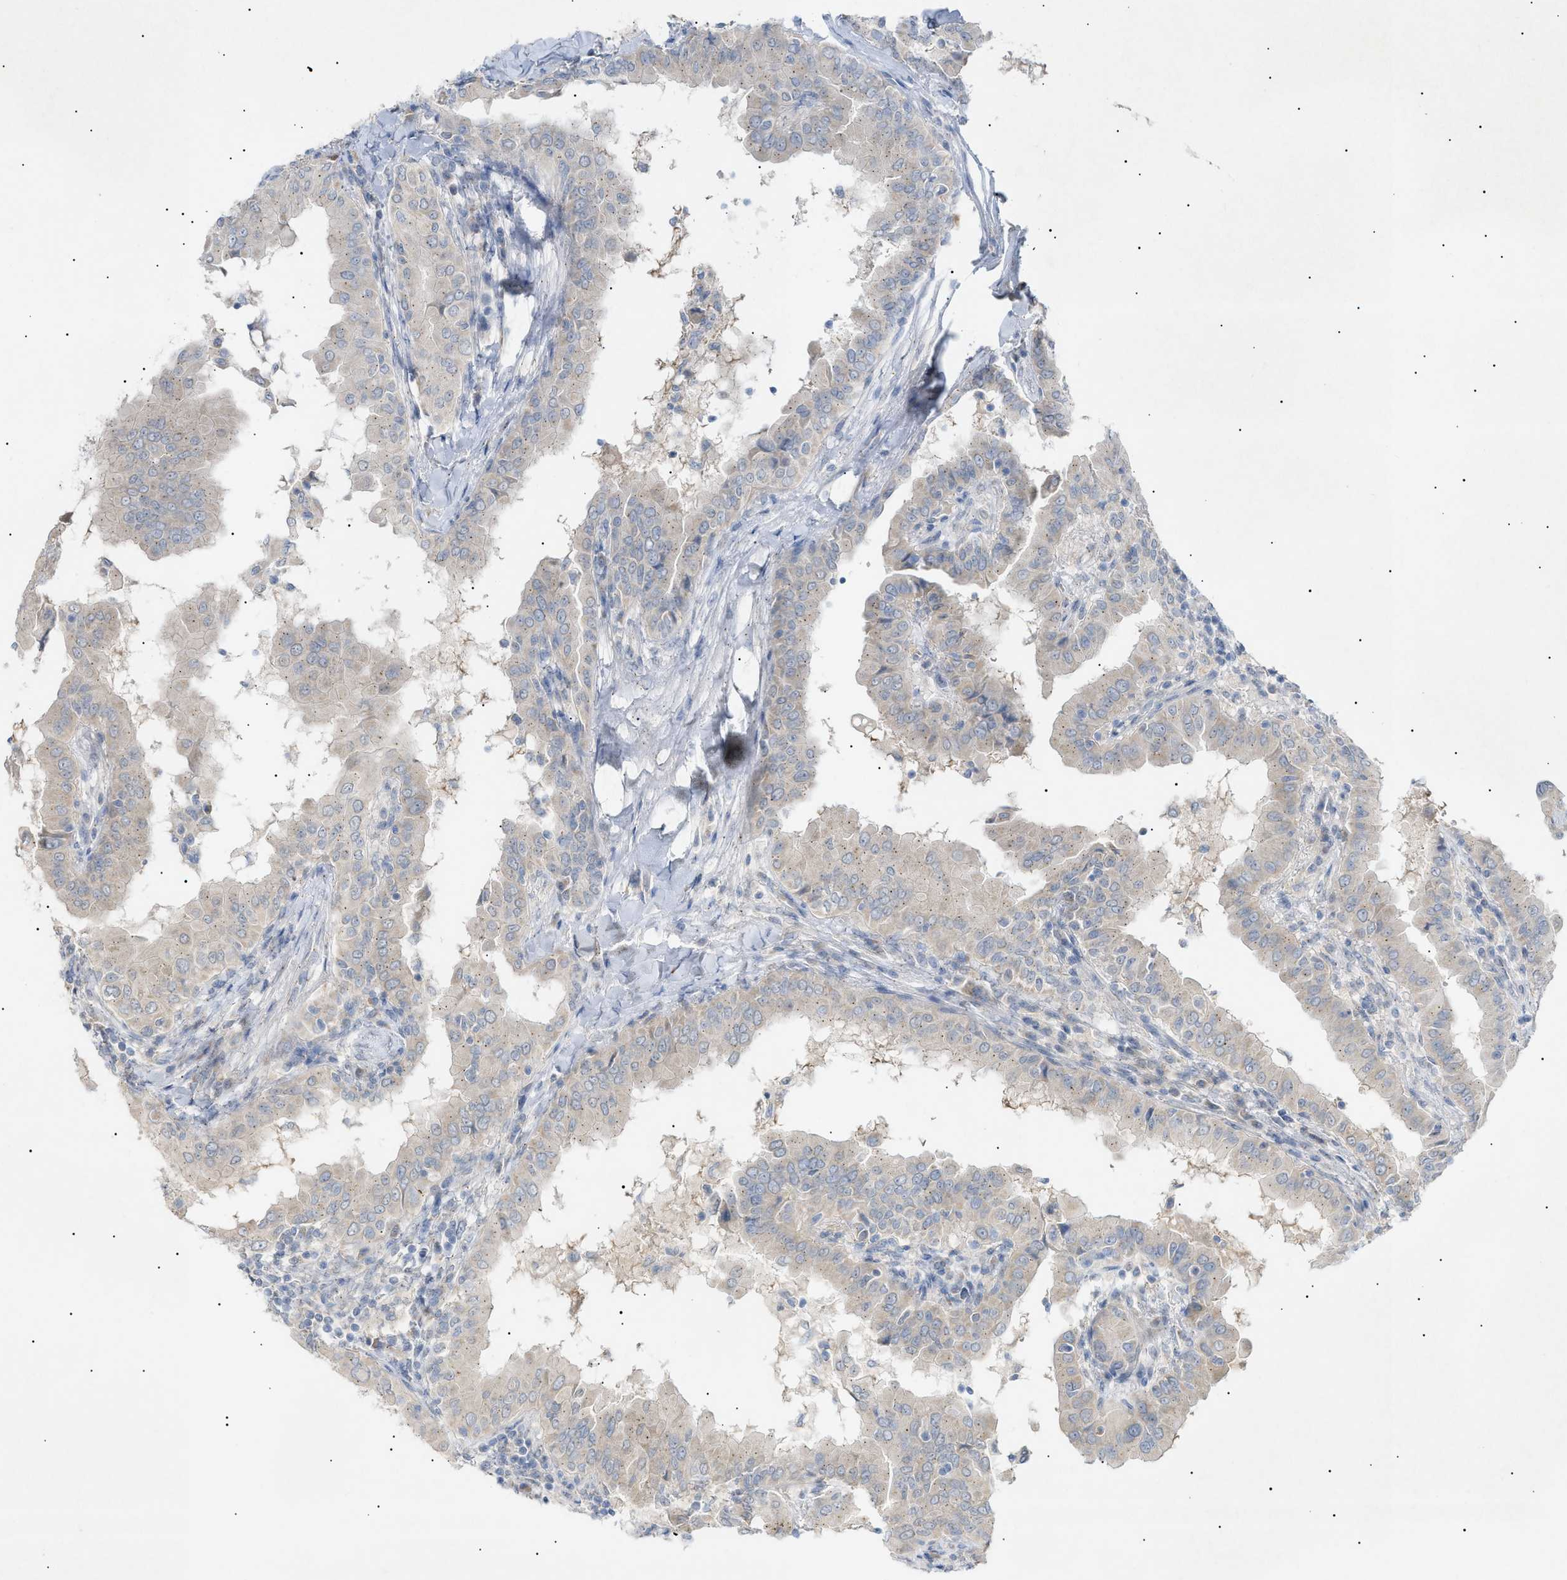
{"staining": {"intensity": "negative", "quantity": "none", "location": "none"}, "tissue": "thyroid cancer", "cell_type": "Tumor cells", "image_type": "cancer", "snomed": [{"axis": "morphology", "description": "Papillary adenocarcinoma, NOS"}, {"axis": "topography", "description": "Thyroid gland"}], "caption": "There is no significant expression in tumor cells of papillary adenocarcinoma (thyroid).", "gene": "SLC25A31", "patient": {"sex": "male", "age": 33}}